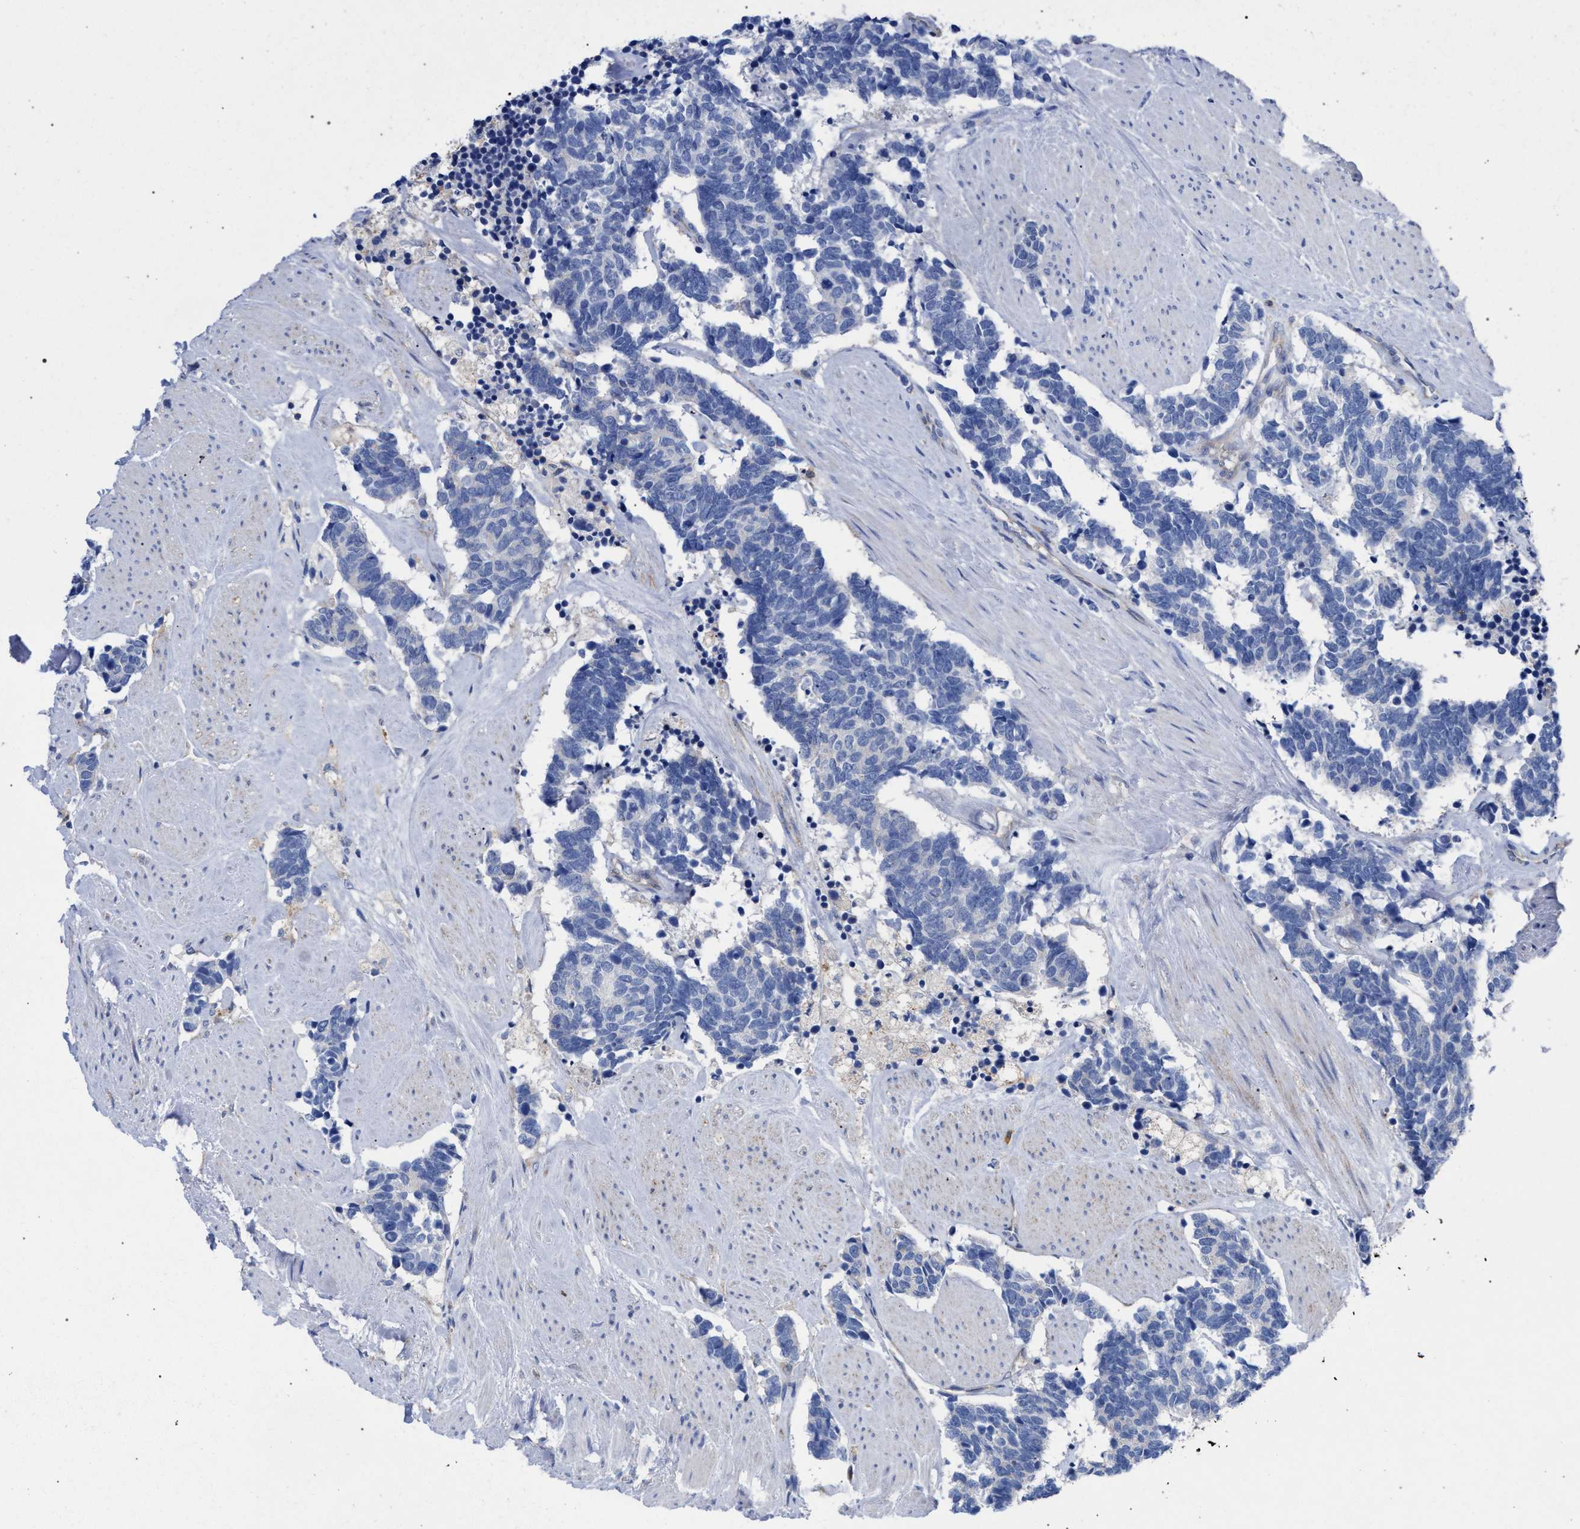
{"staining": {"intensity": "negative", "quantity": "none", "location": "none"}, "tissue": "carcinoid", "cell_type": "Tumor cells", "image_type": "cancer", "snomed": [{"axis": "morphology", "description": "Carcinoma, NOS"}, {"axis": "morphology", "description": "Carcinoid, malignant, NOS"}, {"axis": "topography", "description": "Urinary bladder"}], "caption": "Carcinoid stained for a protein using immunohistochemistry shows no positivity tumor cells.", "gene": "GMPR", "patient": {"sex": "male", "age": 57}}